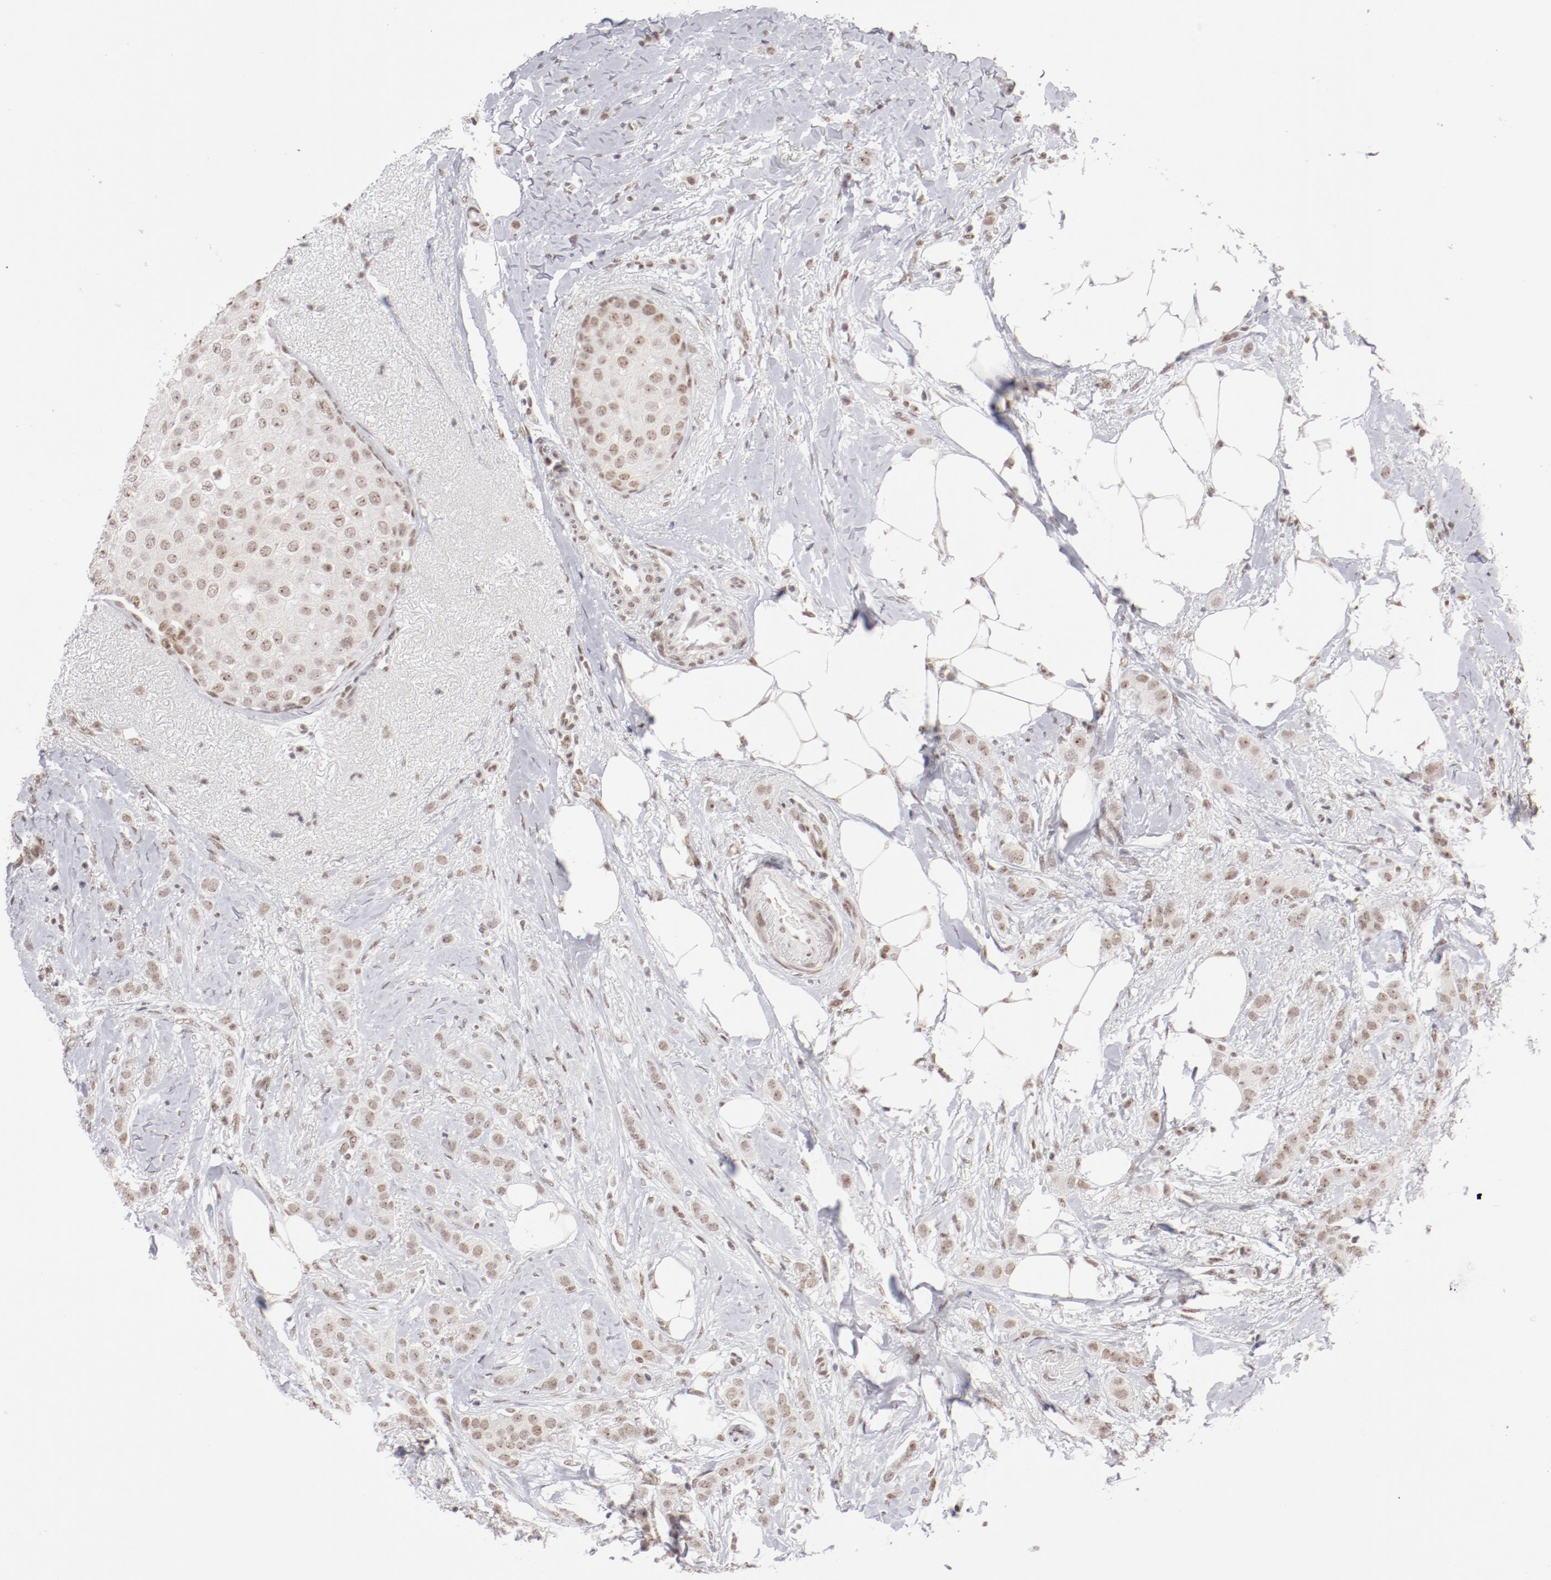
{"staining": {"intensity": "weak", "quantity": ">75%", "location": "nuclear"}, "tissue": "breast cancer", "cell_type": "Tumor cells", "image_type": "cancer", "snomed": [{"axis": "morphology", "description": "Lobular carcinoma"}, {"axis": "topography", "description": "Breast"}], "caption": "Immunohistochemistry (IHC) micrograph of neoplastic tissue: breast cancer (lobular carcinoma) stained using immunohistochemistry (IHC) reveals low levels of weak protein expression localized specifically in the nuclear of tumor cells, appearing as a nuclear brown color.", "gene": "TFAP4", "patient": {"sex": "female", "age": 55}}